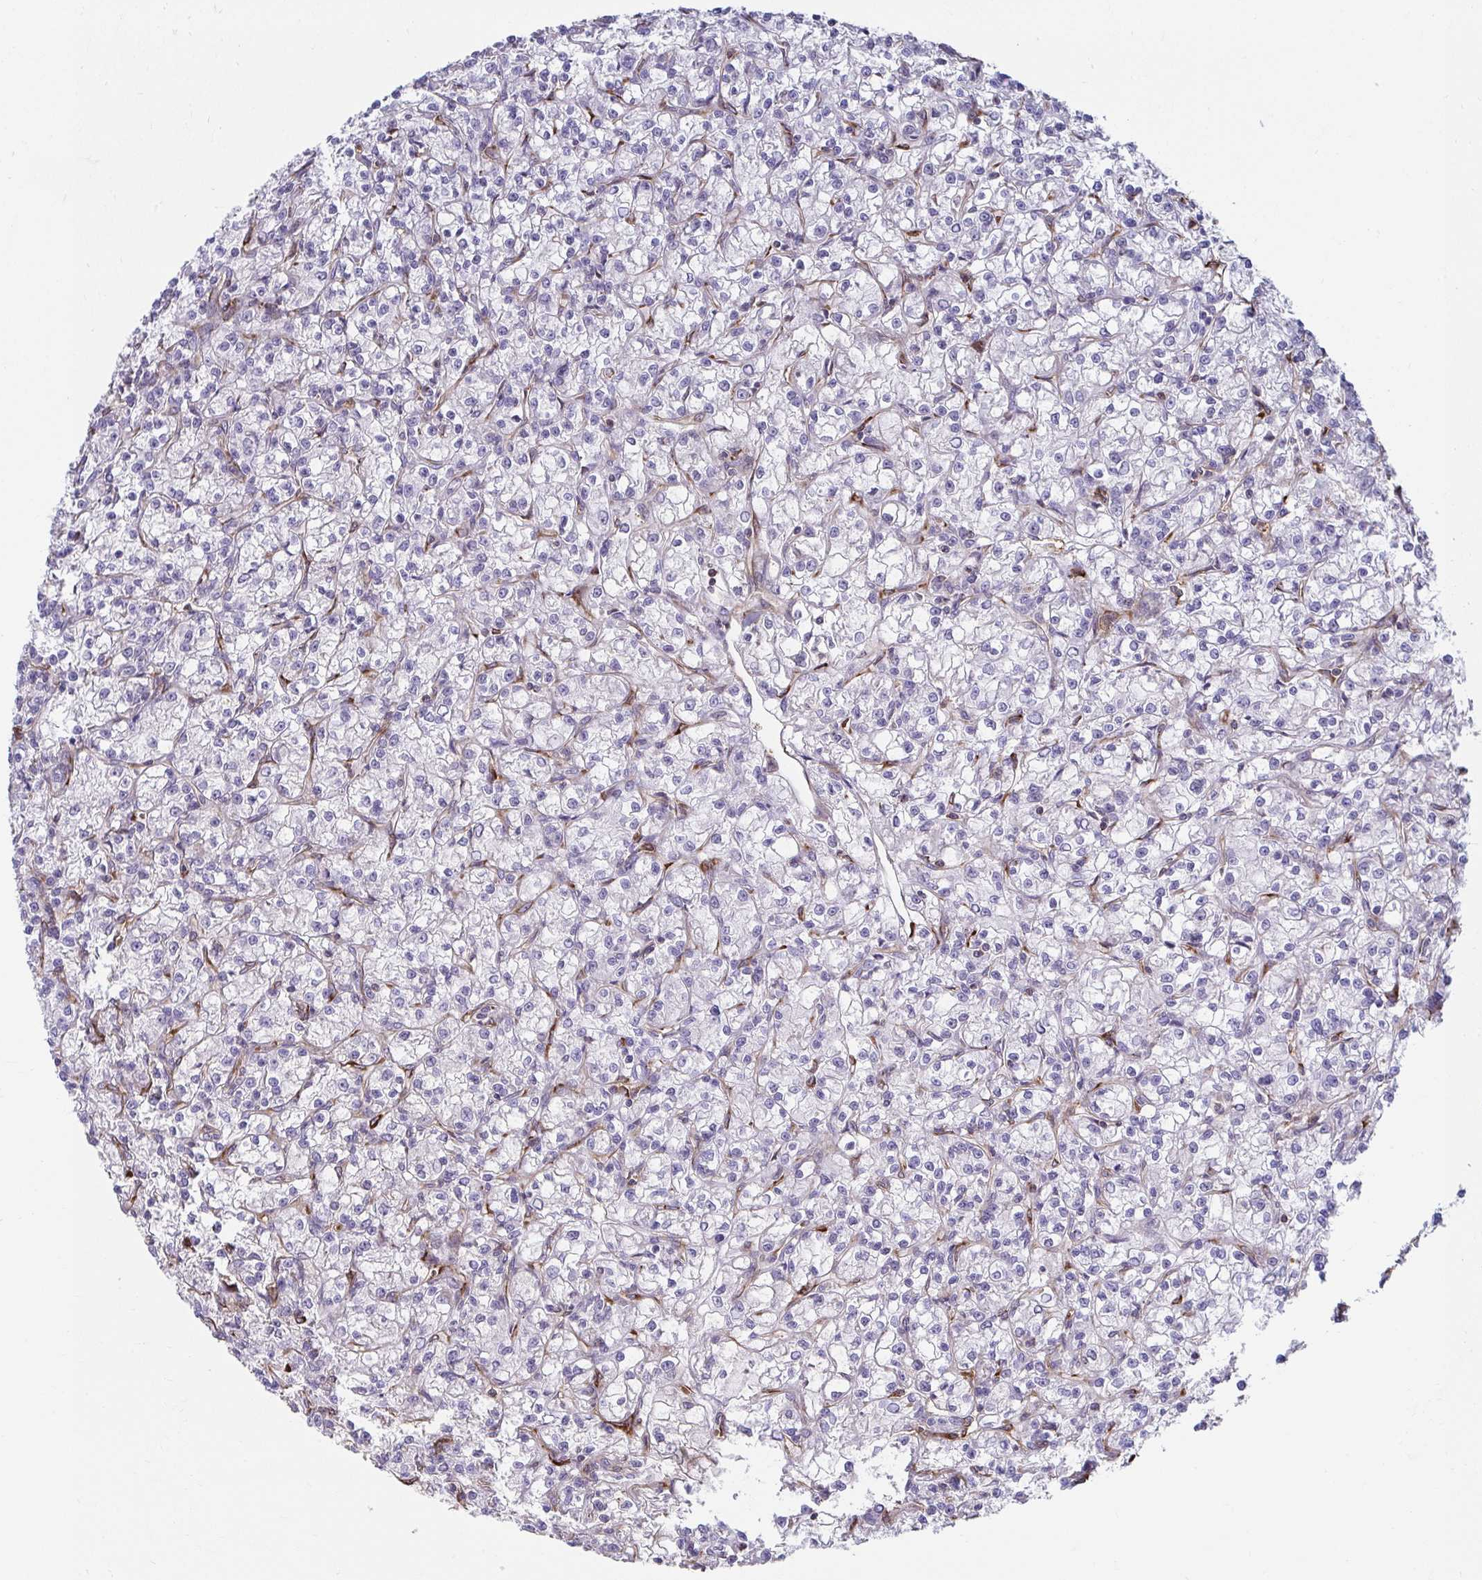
{"staining": {"intensity": "negative", "quantity": "none", "location": "none"}, "tissue": "renal cancer", "cell_type": "Tumor cells", "image_type": "cancer", "snomed": [{"axis": "morphology", "description": "Adenocarcinoma, NOS"}, {"axis": "topography", "description": "Kidney"}], "caption": "This is an immunohistochemistry (IHC) histopathology image of human adenocarcinoma (renal). There is no positivity in tumor cells.", "gene": "FOXN3", "patient": {"sex": "female", "age": 59}}